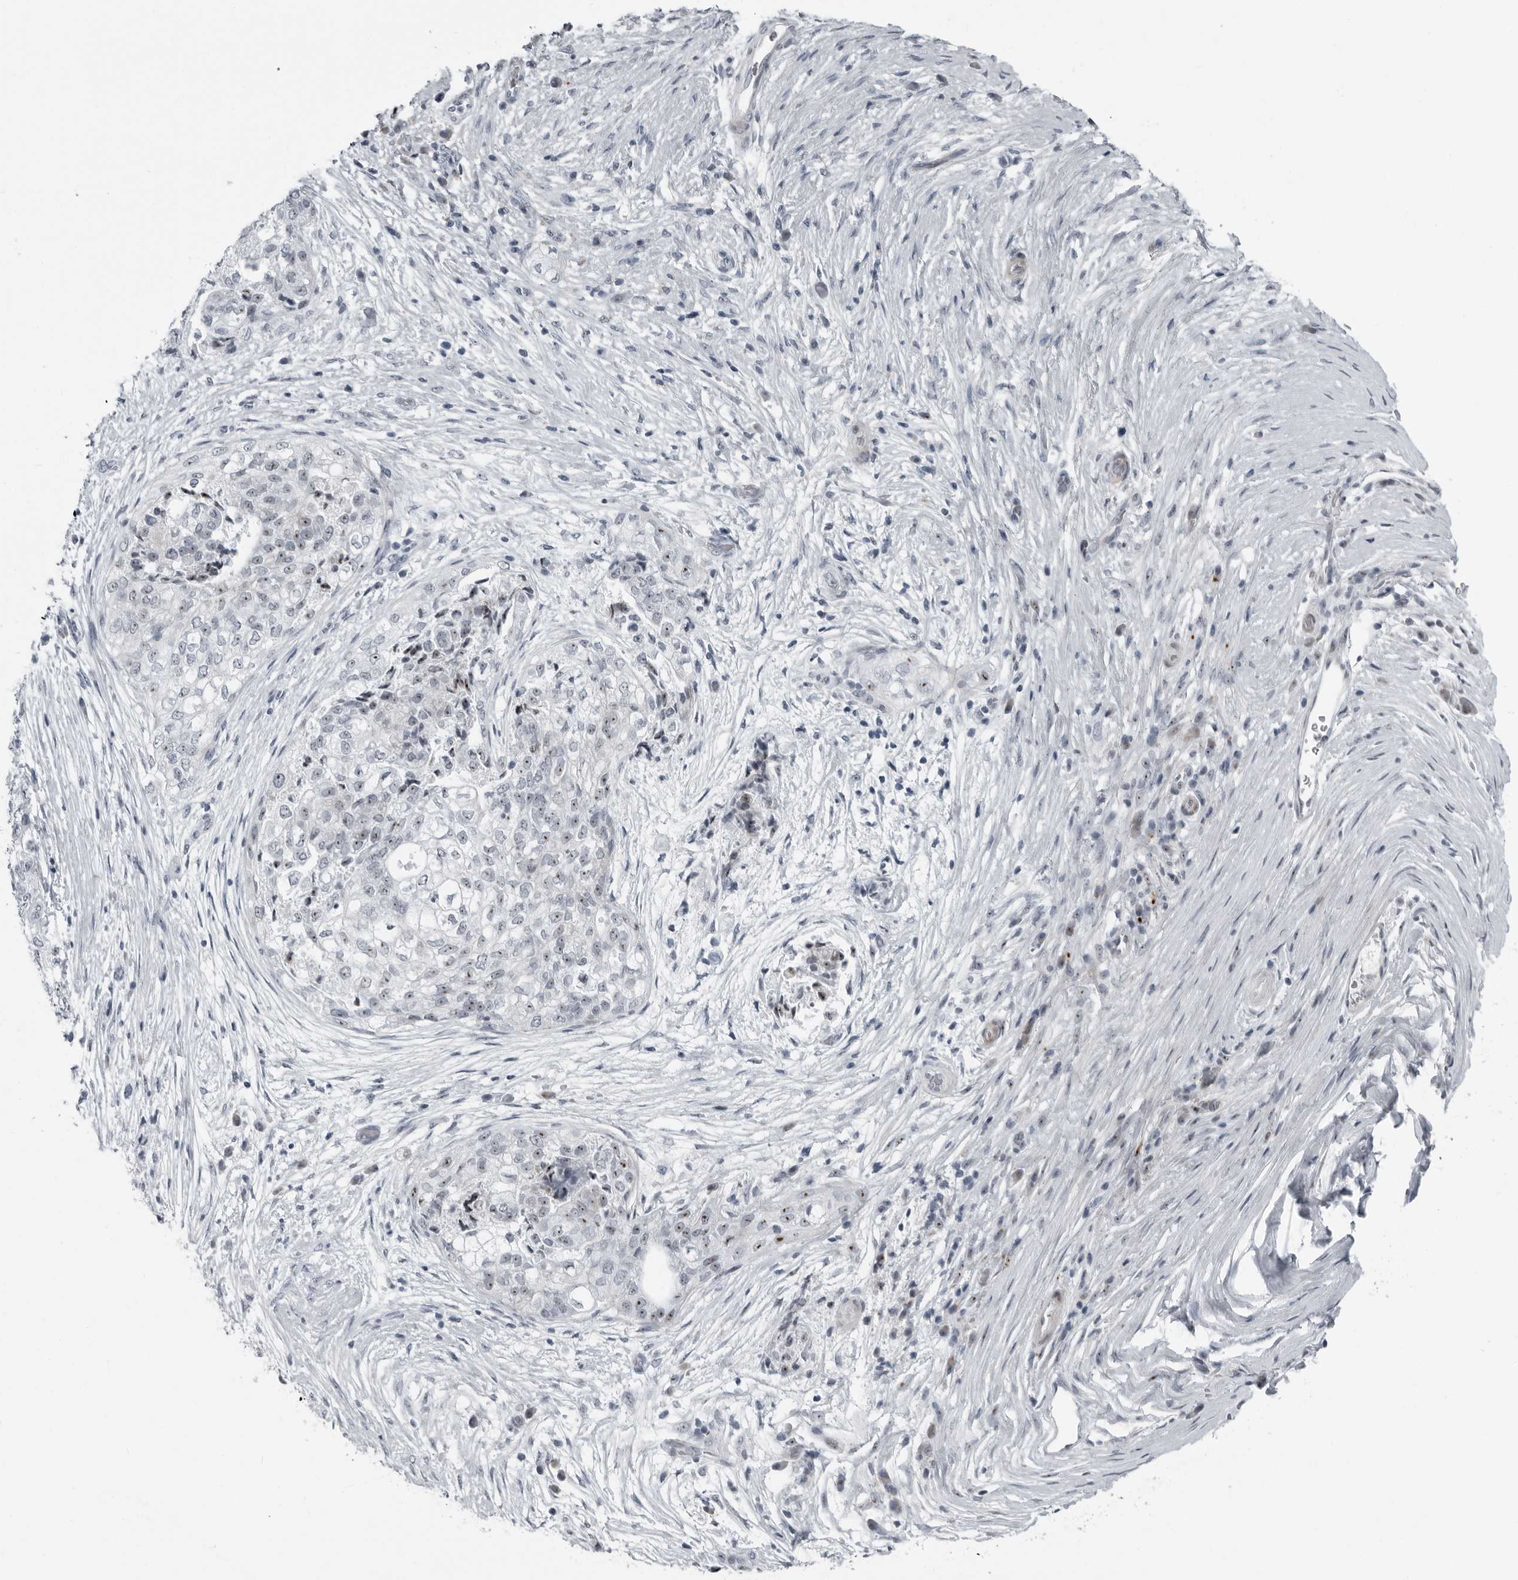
{"staining": {"intensity": "moderate", "quantity": "<25%", "location": "nuclear"}, "tissue": "pancreatic cancer", "cell_type": "Tumor cells", "image_type": "cancer", "snomed": [{"axis": "morphology", "description": "Adenocarcinoma, NOS"}, {"axis": "topography", "description": "Pancreas"}], "caption": "IHC staining of pancreatic cancer, which reveals low levels of moderate nuclear positivity in approximately <25% of tumor cells indicating moderate nuclear protein expression. The staining was performed using DAB (3,3'-diaminobenzidine) (brown) for protein detection and nuclei were counterstained in hematoxylin (blue).", "gene": "PDCD11", "patient": {"sex": "male", "age": 72}}